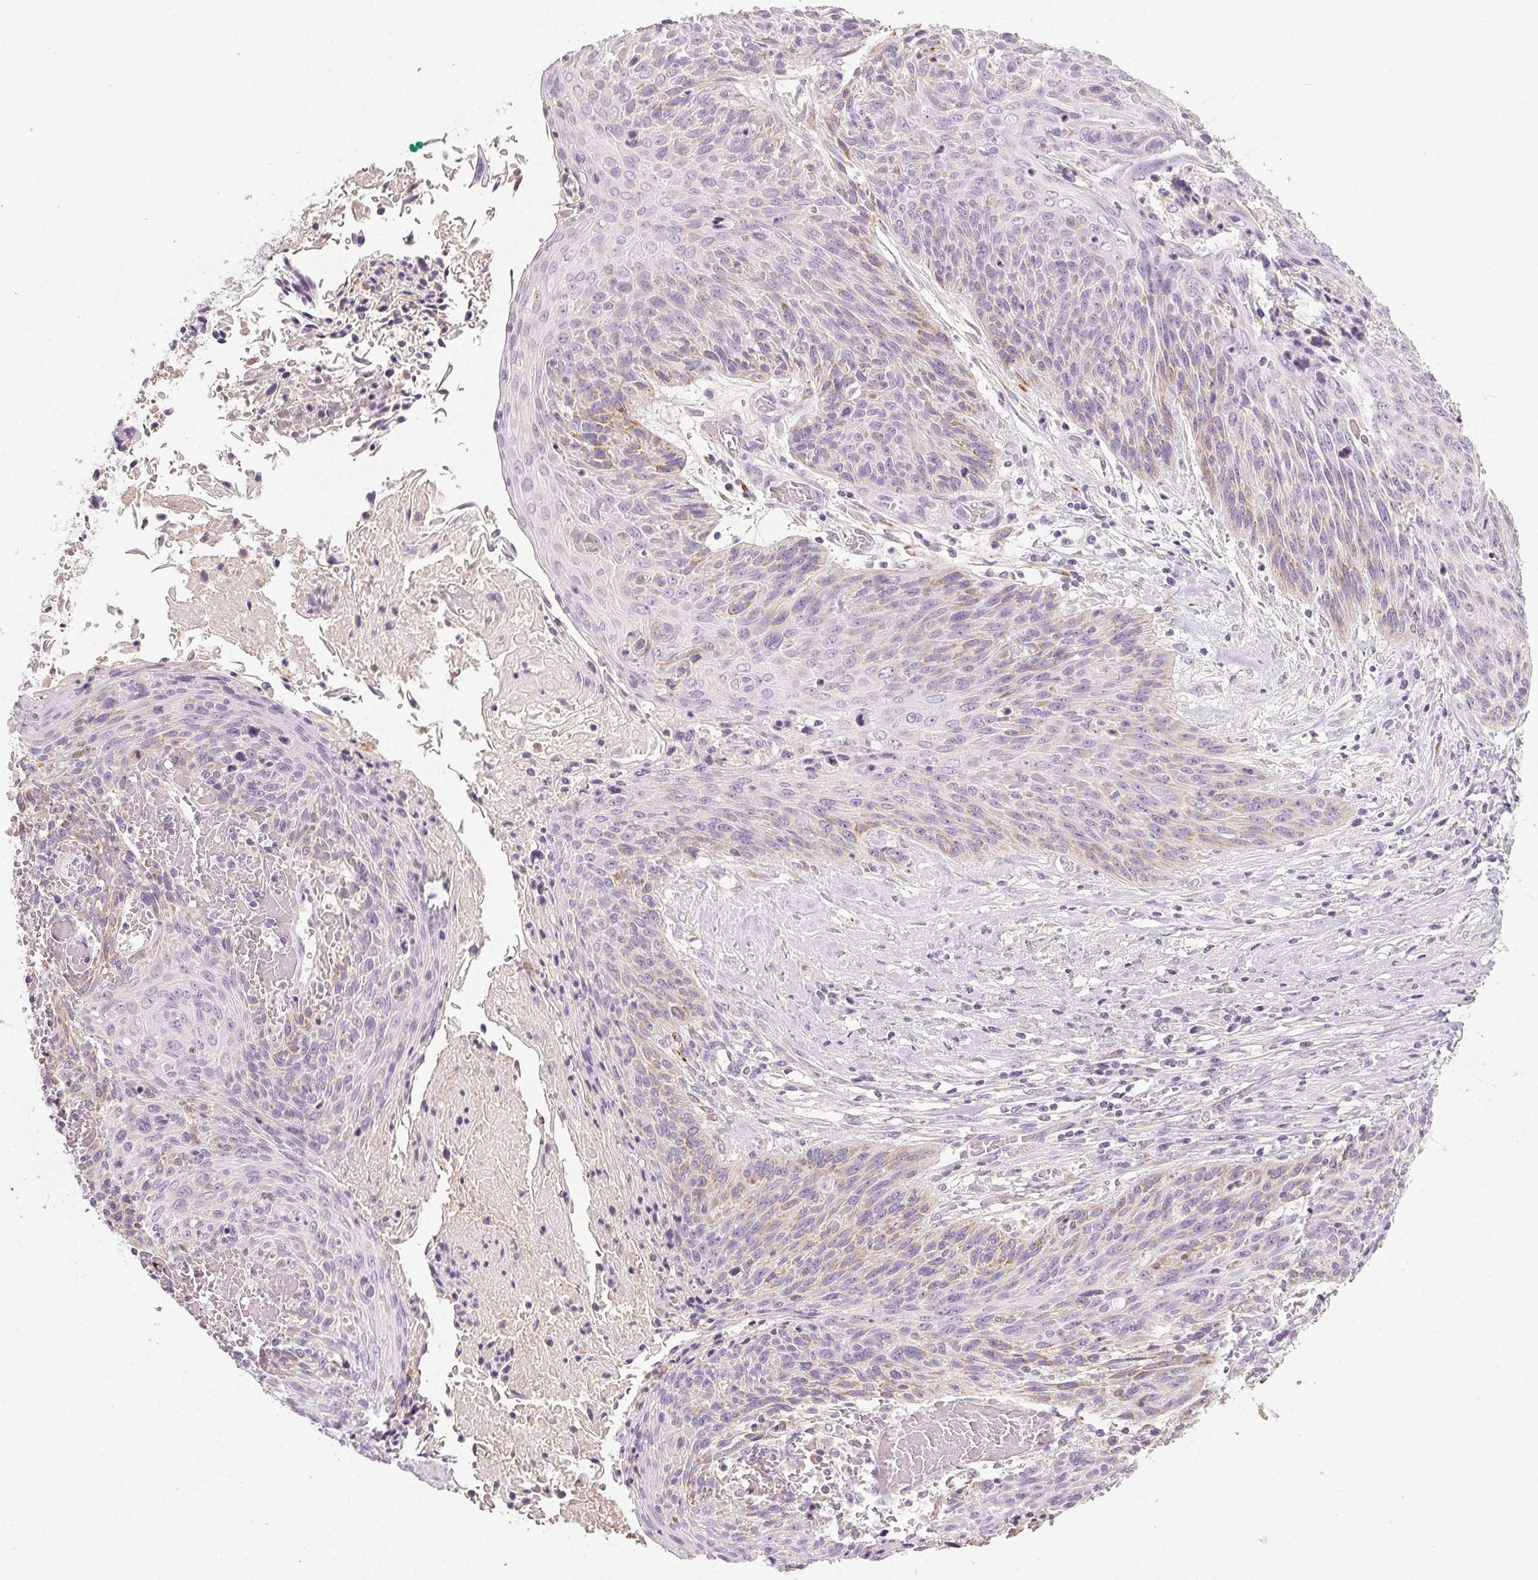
{"staining": {"intensity": "weak", "quantity": "<25%", "location": "cytoplasmic/membranous"}, "tissue": "cervical cancer", "cell_type": "Tumor cells", "image_type": "cancer", "snomed": [{"axis": "morphology", "description": "Squamous cell carcinoma, NOS"}, {"axis": "topography", "description": "Cervix"}], "caption": "Protein analysis of squamous cell carcinoma (cervical) reveals no significant expression in tumor cells.", "gene": "COL7A1", "patient": {"sex": "female", "age": 45}}